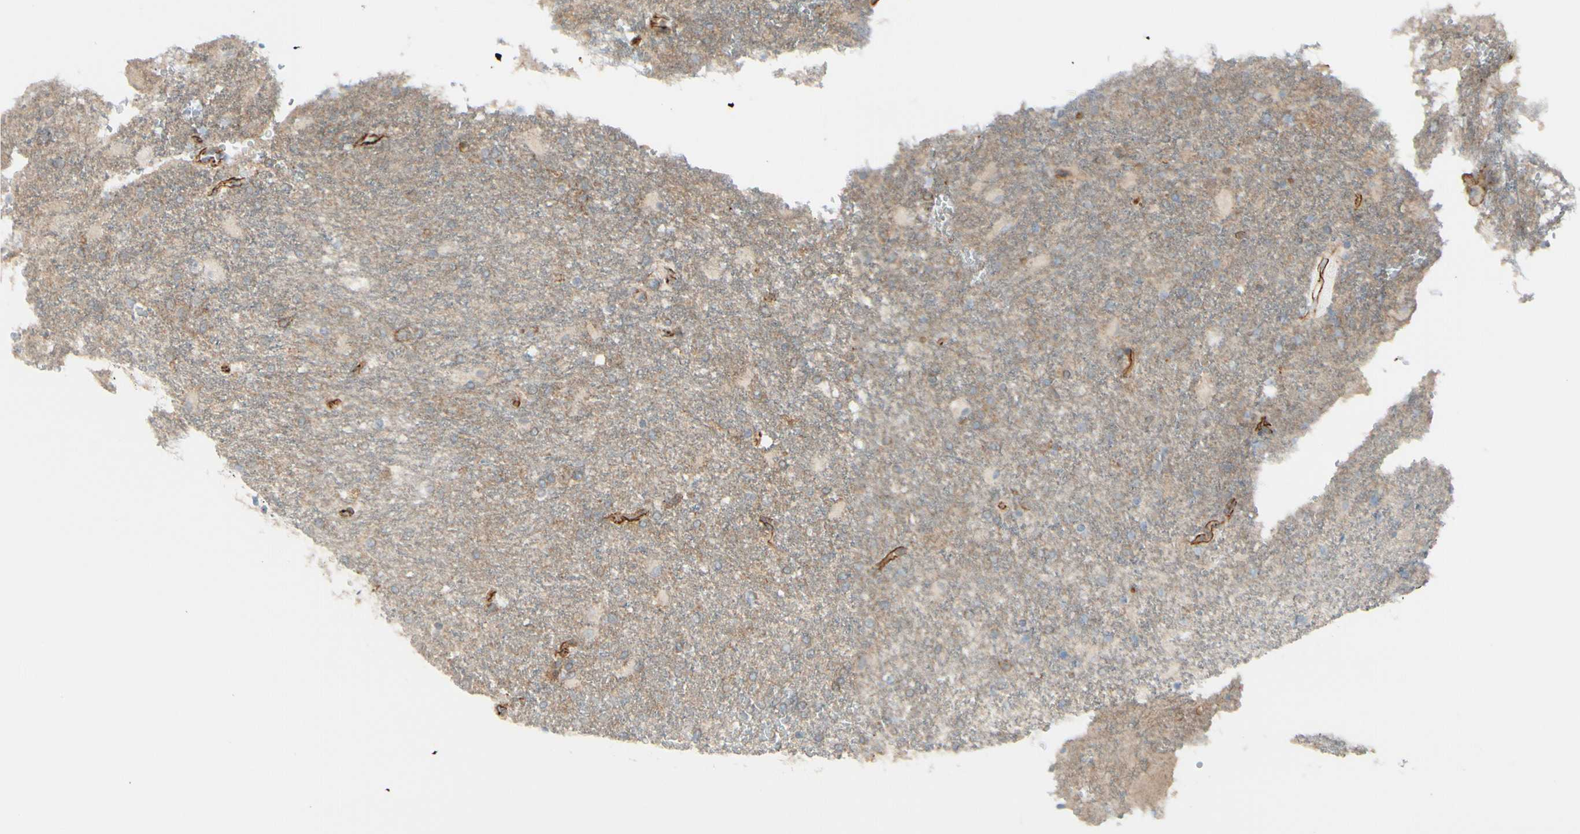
{"staining": {"intensity": "negative", "quantity": "none", "location": "none"}, "tissue": "glioma", "cell_type": "Tumor cells", "image_type": "cancer", "snomed": [{"axis": "morphology", "description": "Glioma, malignant, High grade"}, {"axis": "topography", "description": "Brain"}], "caption": "The micrograph demonstrates no staining of tumor cells in malignant glioma (high-grade).", "gene": "TJP1", "patient": {"sex": "male", "age": 71}}